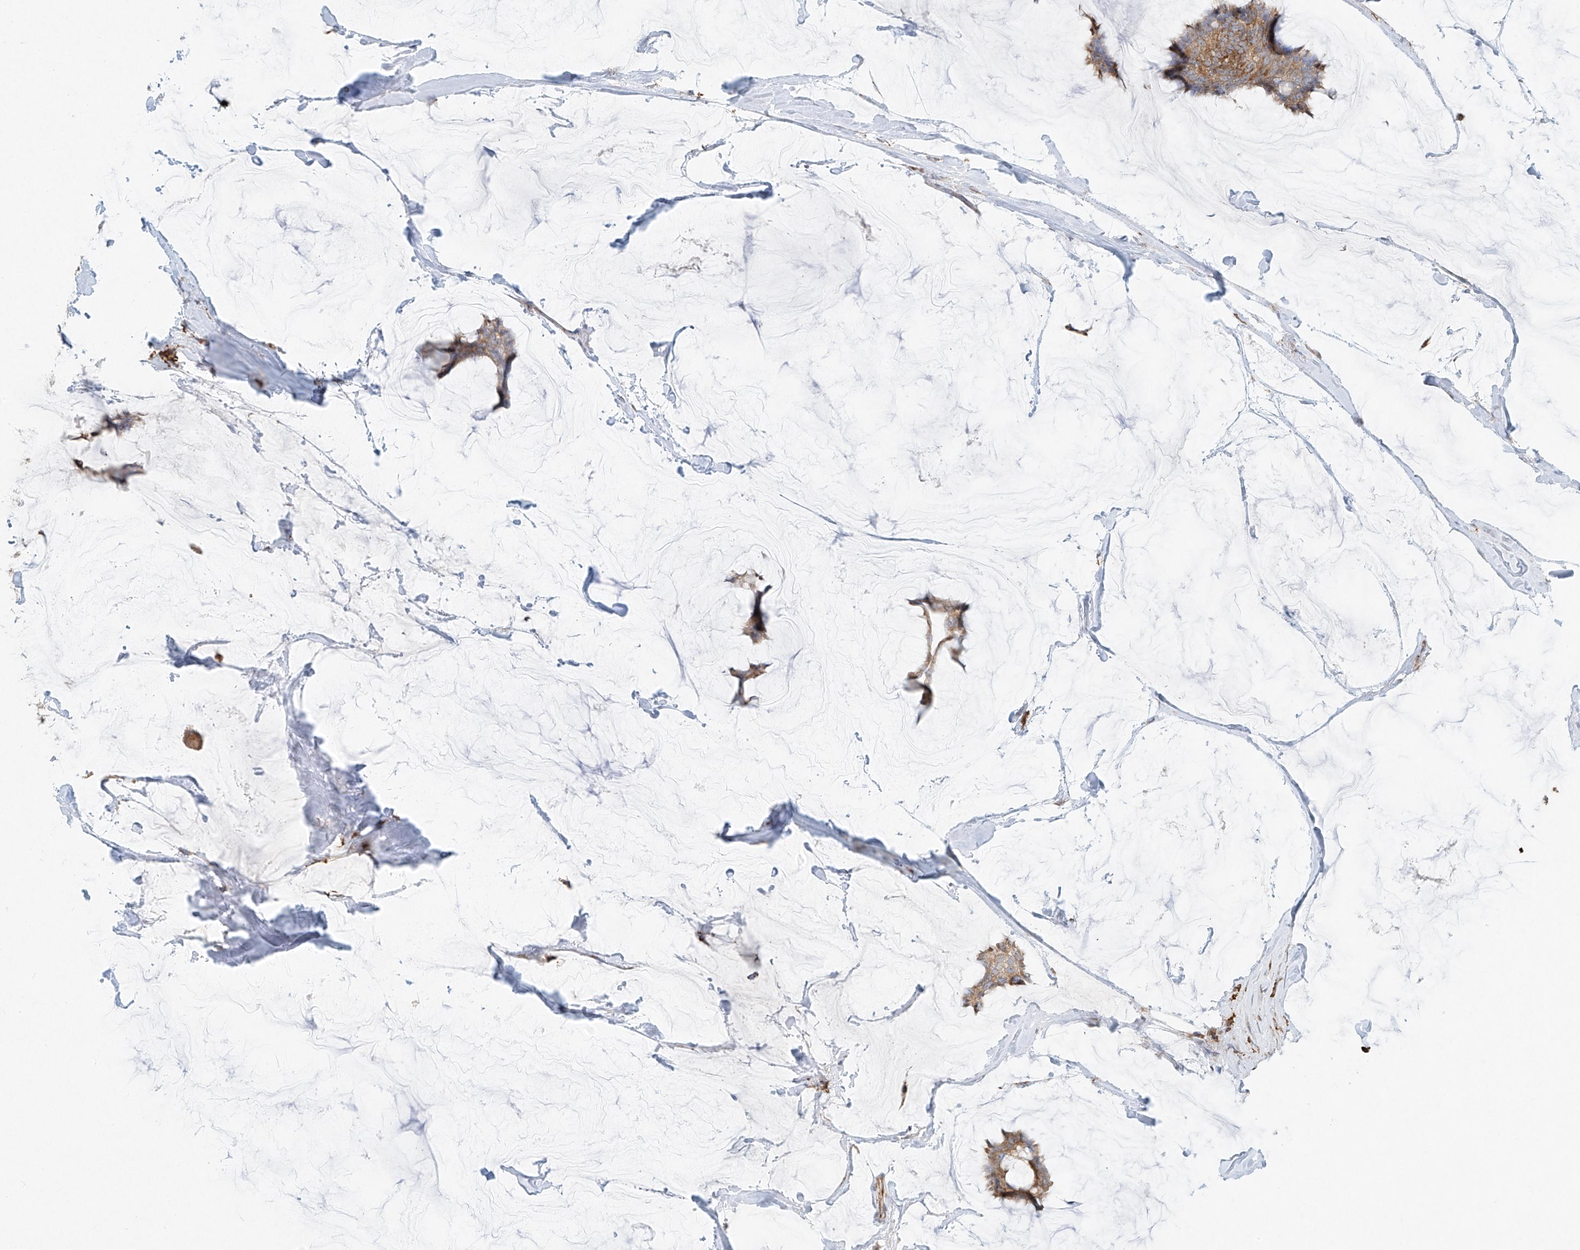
{"staining": {"intensity": "moderate", "quantity": ">75%", "location": "cytoplasmic/membranous"}, "tissue": "breast cancer", "cell_type": "Tumor cells", "image_type": "cancer", "snomed": [{"axis": "morphology", "description": "Duct carcinoma"}, {"axis": "topography", "description": "Breast"}], "caption": "Immunohistochemical staining of human breast cancer (invasive ductal carcinoma) shows moderate cytoplasmic/membranous protein expression in about >75% of tumor cells.", "gene": "EIPR1", "patient": {"sex": "female", "age": 93}}